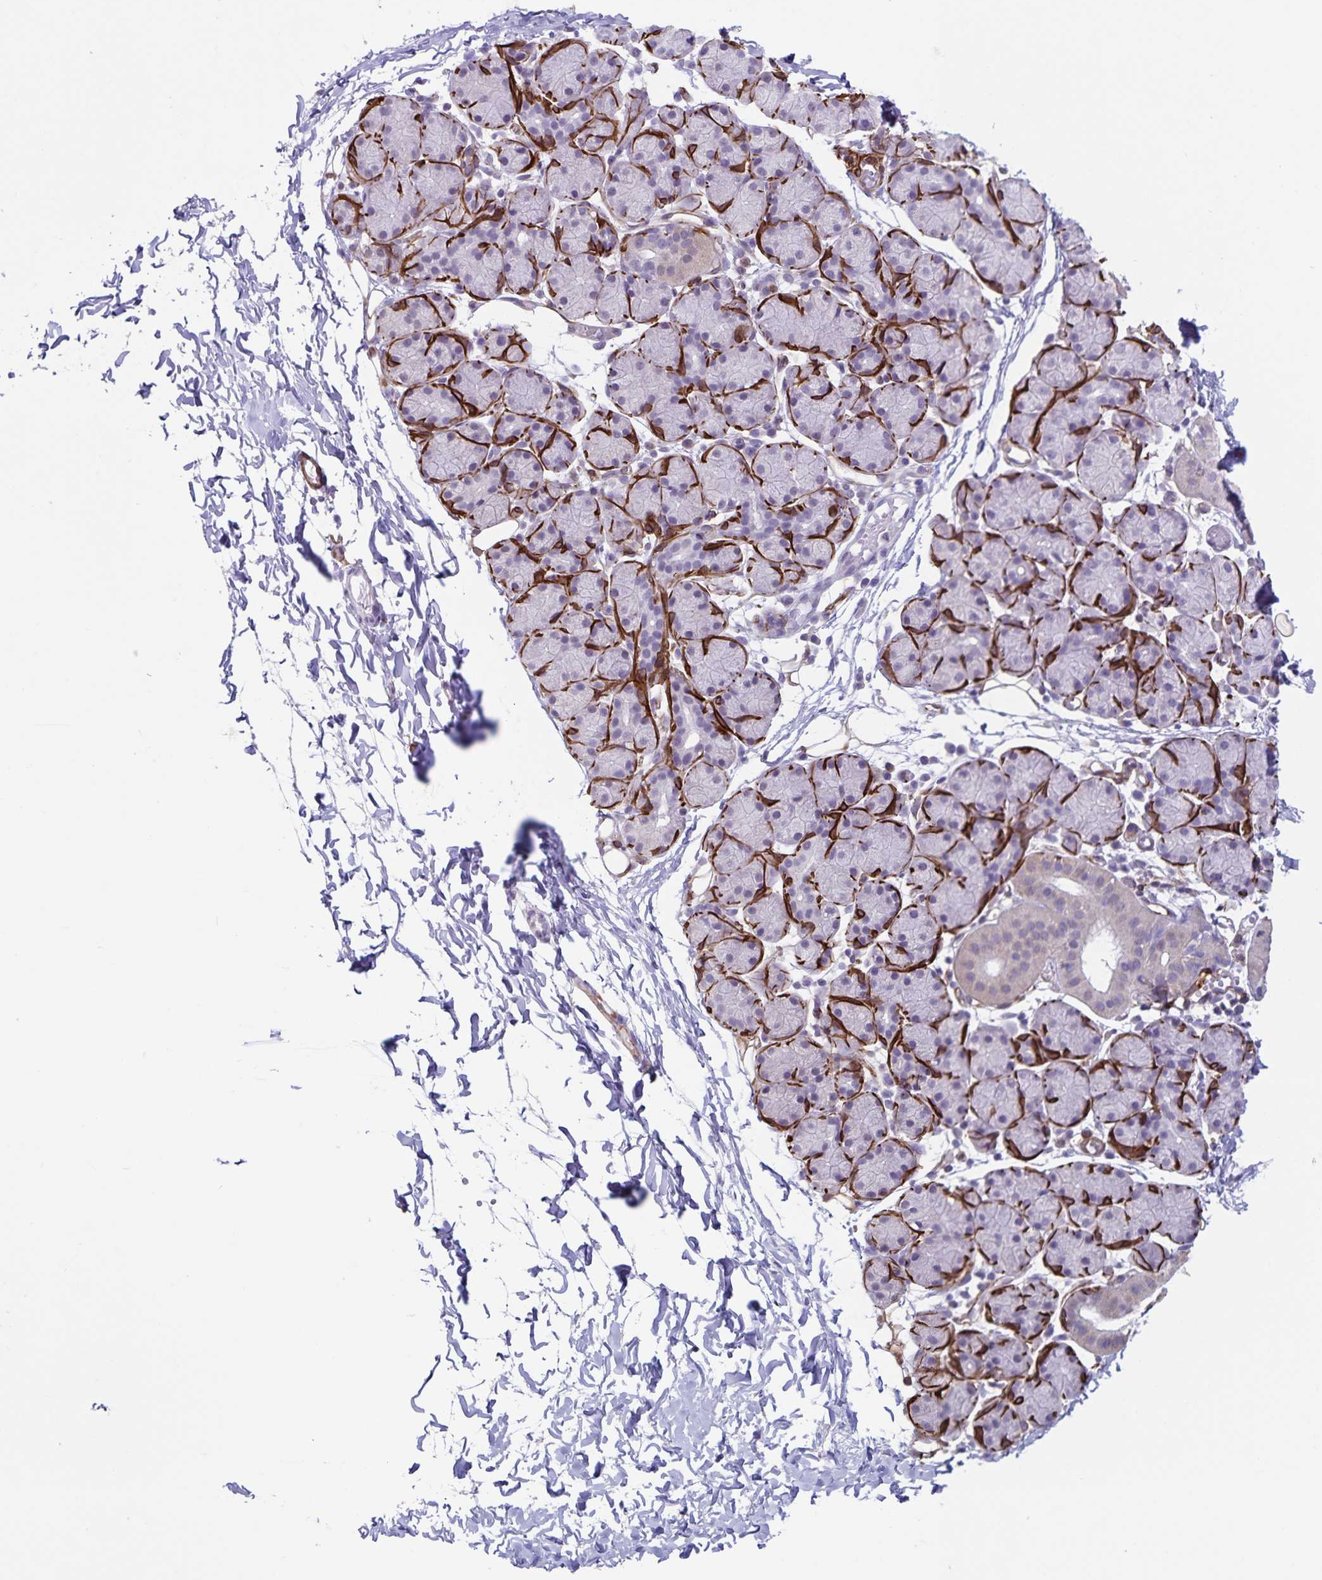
{"staining": {"intensity": "negative", "quantity": "none", "location": "none"}, "tissue": "salivary gland", "cell_type": "Glandular cells", "image_type": "normal", "snomed": [{"axis": "morphology", "description": "Normal tissue, NOS"}, {"axis": "morphology", "description": "Inflammation, NOS"}, {"axis": "topography", "description": "Lymph node"}, {"axis": "topography", "description": "Salivary gland"}], "caption": "Immunohistochemical staining of unremarkable human salivary gland shows no significant expression in glandular cells.", "gene": "SYNM", "patient": {"sex": "male", "age": 3}}